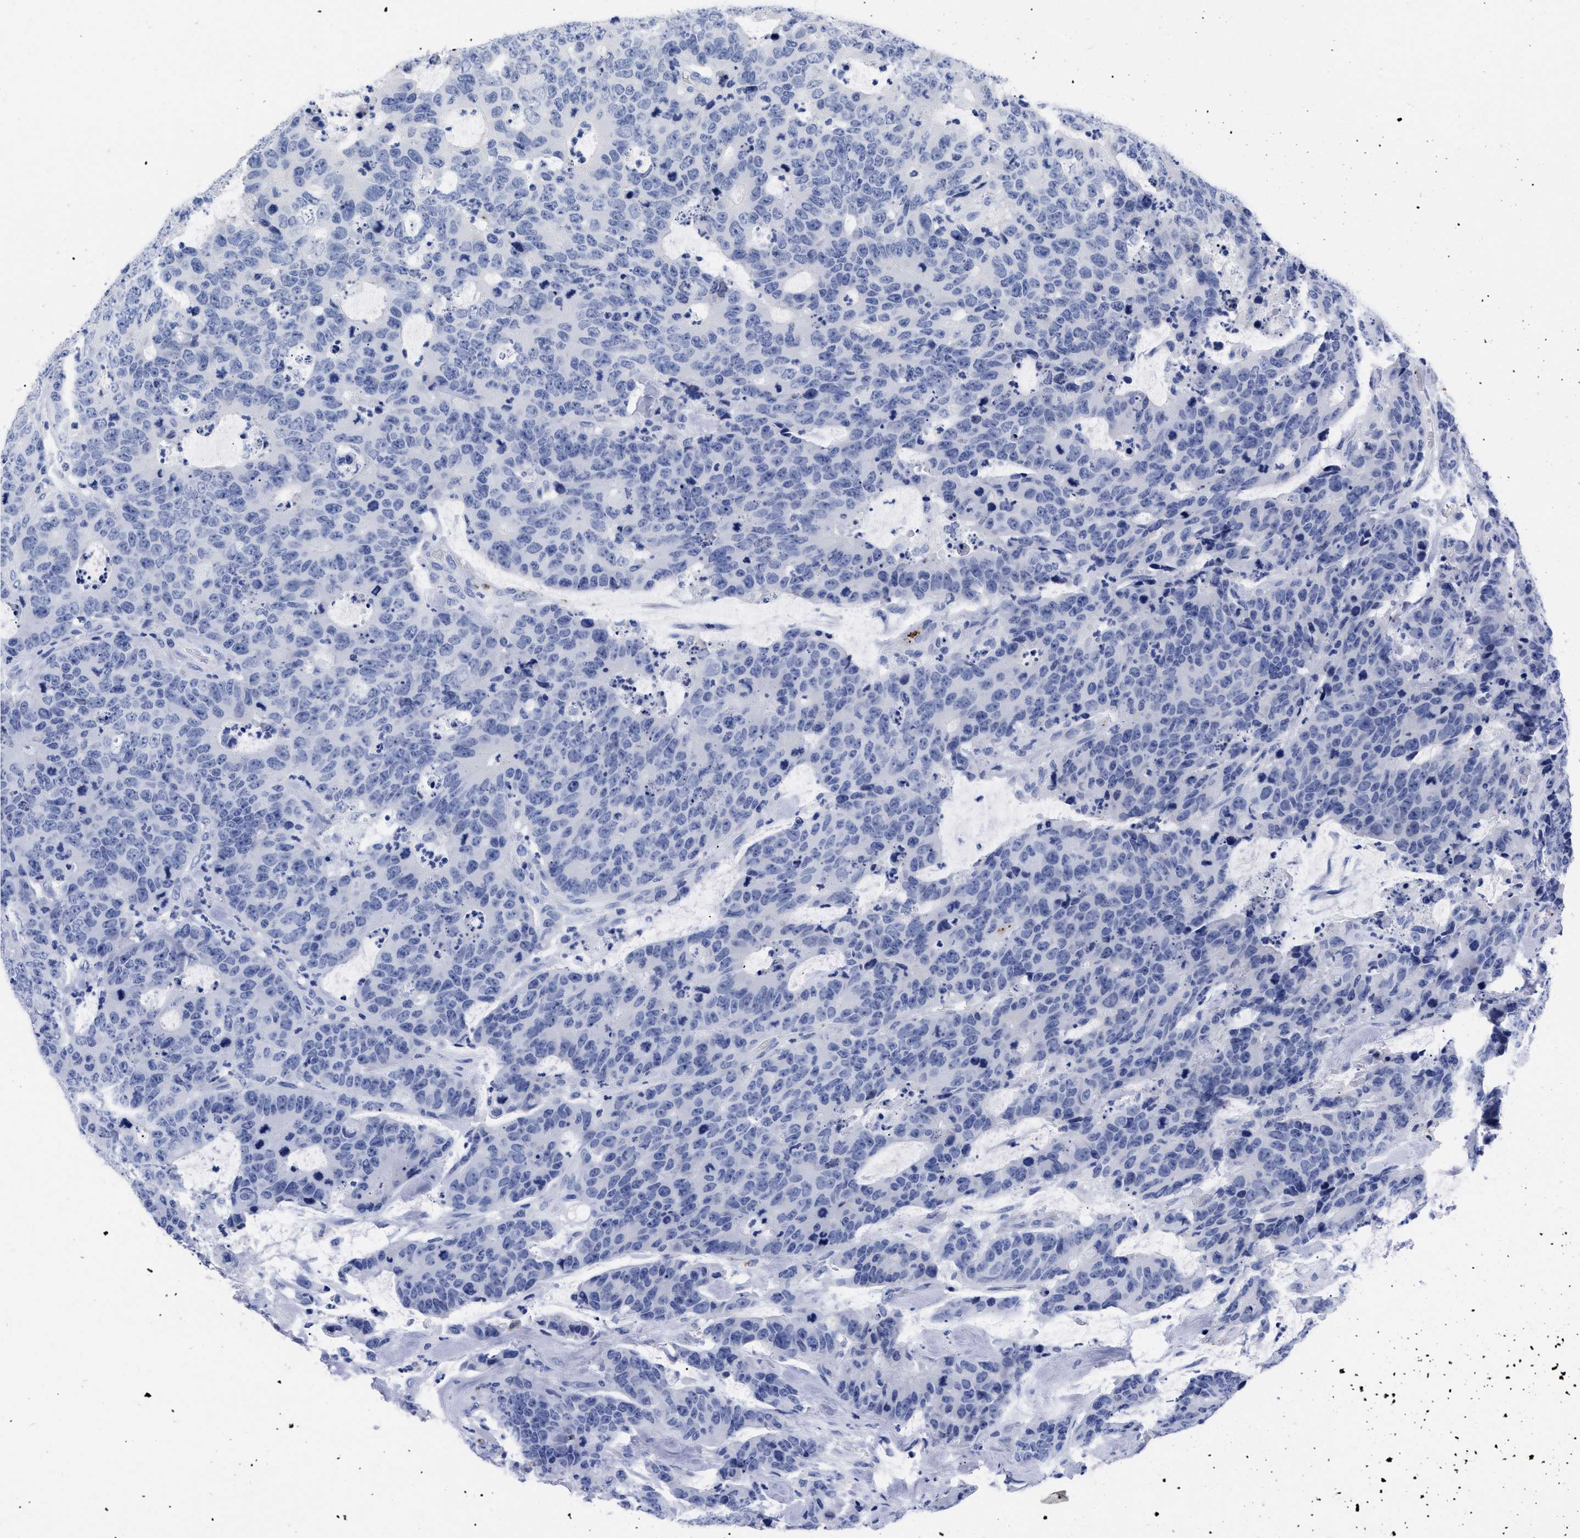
{"staining": {"intensity": "negative", "quantity": "none", "location": "none"}, "tissue": "colorectal cancer", "cell_type": "Tumor cells", "image_type": "cancer", "snomed": [{"axis": "morphology", "description": "Adenocarcinoma, NOS"}, {"axis": "topography", "description": "Colon"}], "caption": "There is no significant positivity in tumor cells of colorectal adenocarcinoma.", "gene": "TREML1", "patient": {"sex": "female", "age": 86}}